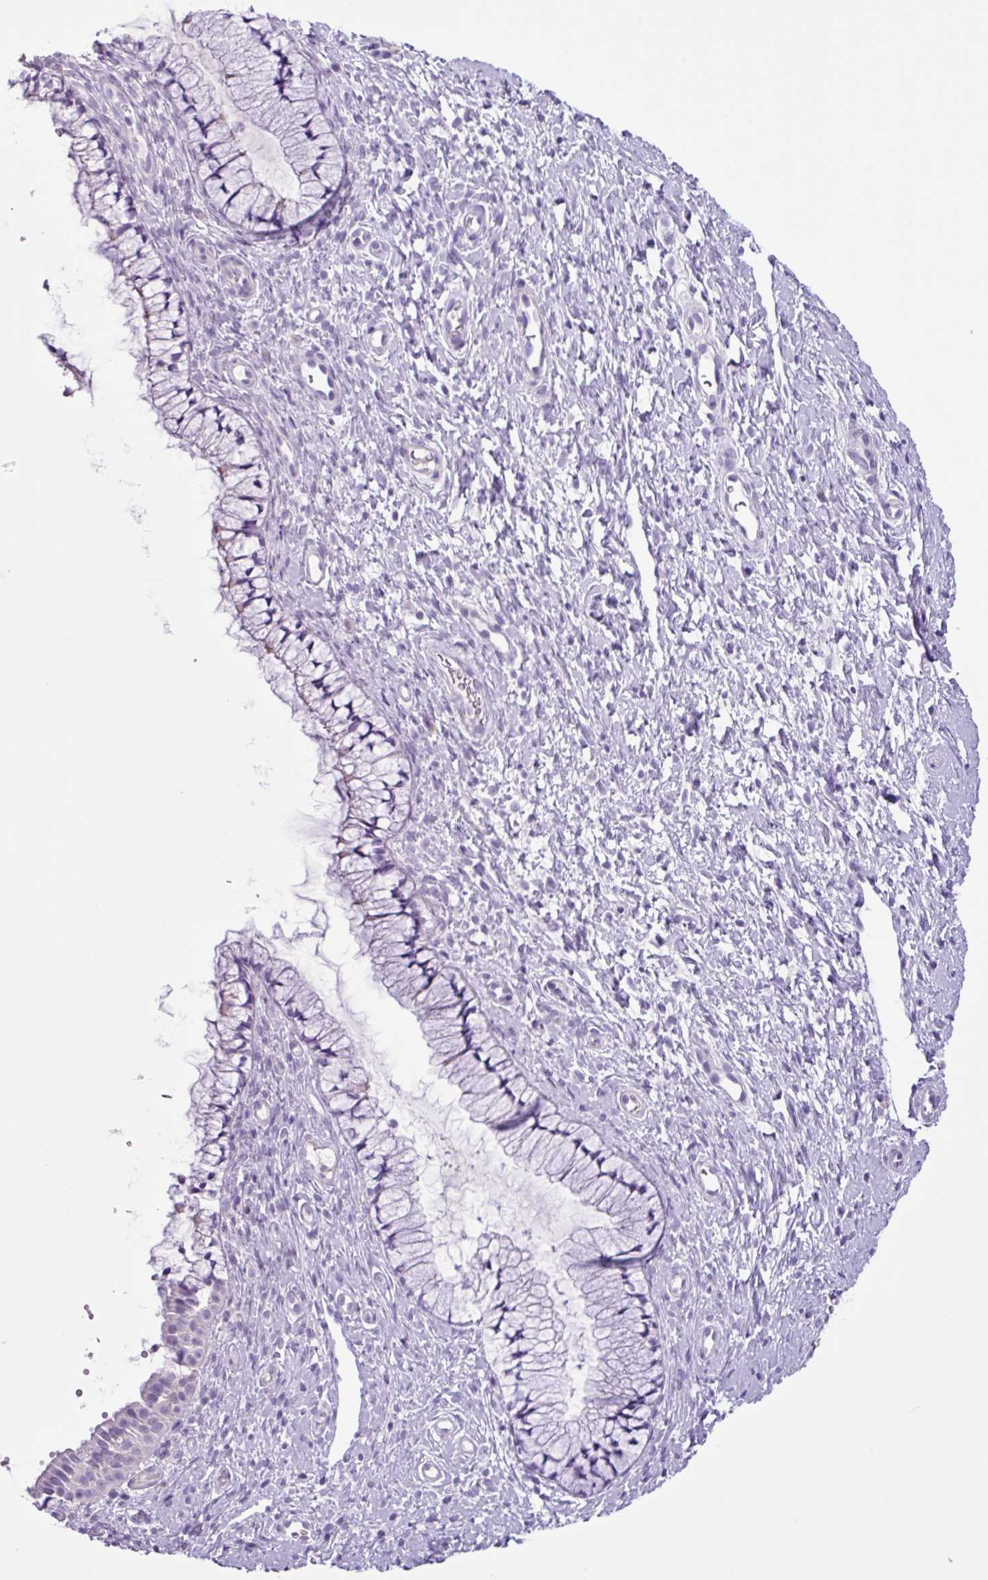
{"staining": {"intensity": "negative", "quantity": "none", "location": "none"}, "tissue": "cervix", "cell_type": "Glandular cells", "image_type": "normal", "snomed": [{"axis": "morphology", "description": "Normal tissue, NOS"}, {"axis": "topography", "description": "Cervix"}], "caption": "Cervix stained for a protein using immunohistochemistry displays no expression glandular cells.", "gene": "CYSTM1", "patient": {"sex": "female", "age": 36}}